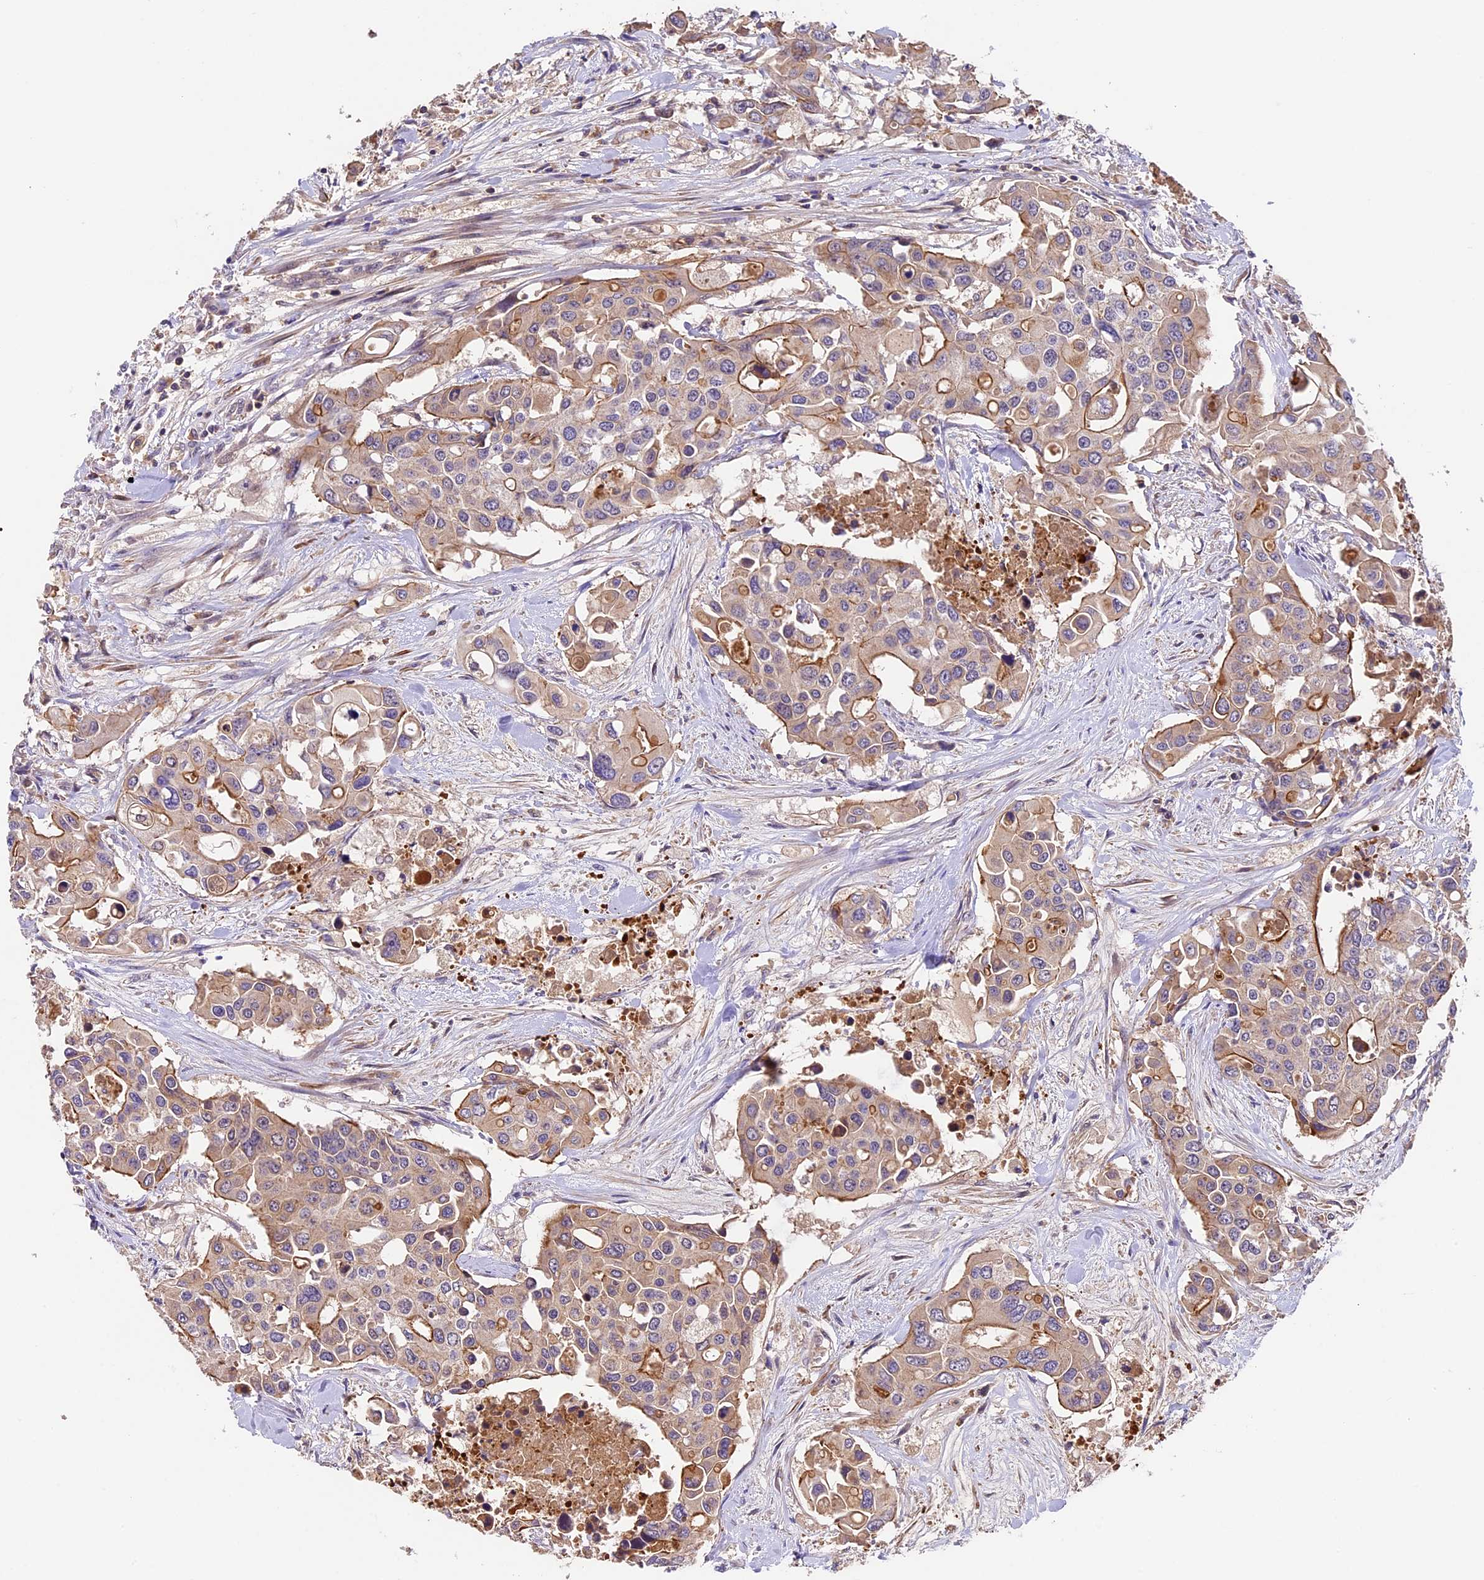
{"staining": {"intensity": "moderate", "quantity": "25%-75%", "location": "cytoplasmic/membranous"}, "tissue": "colorectal cancer", "cell_type": "Tumor cells", "image_type": "cancer", "snomed": [{"axis": "morphology", "description": "Adenocarcinoma, NOS"}, {"axis": "topography", "description": "Colon"}], "caption": "Colorectal adenocarcinoma stained for a protein exhibits moderate cytoplasmic/membranous positivity in tumor cells.", "gene": "TBC1D1", "patient": {"sex": "male", "age": 77}}